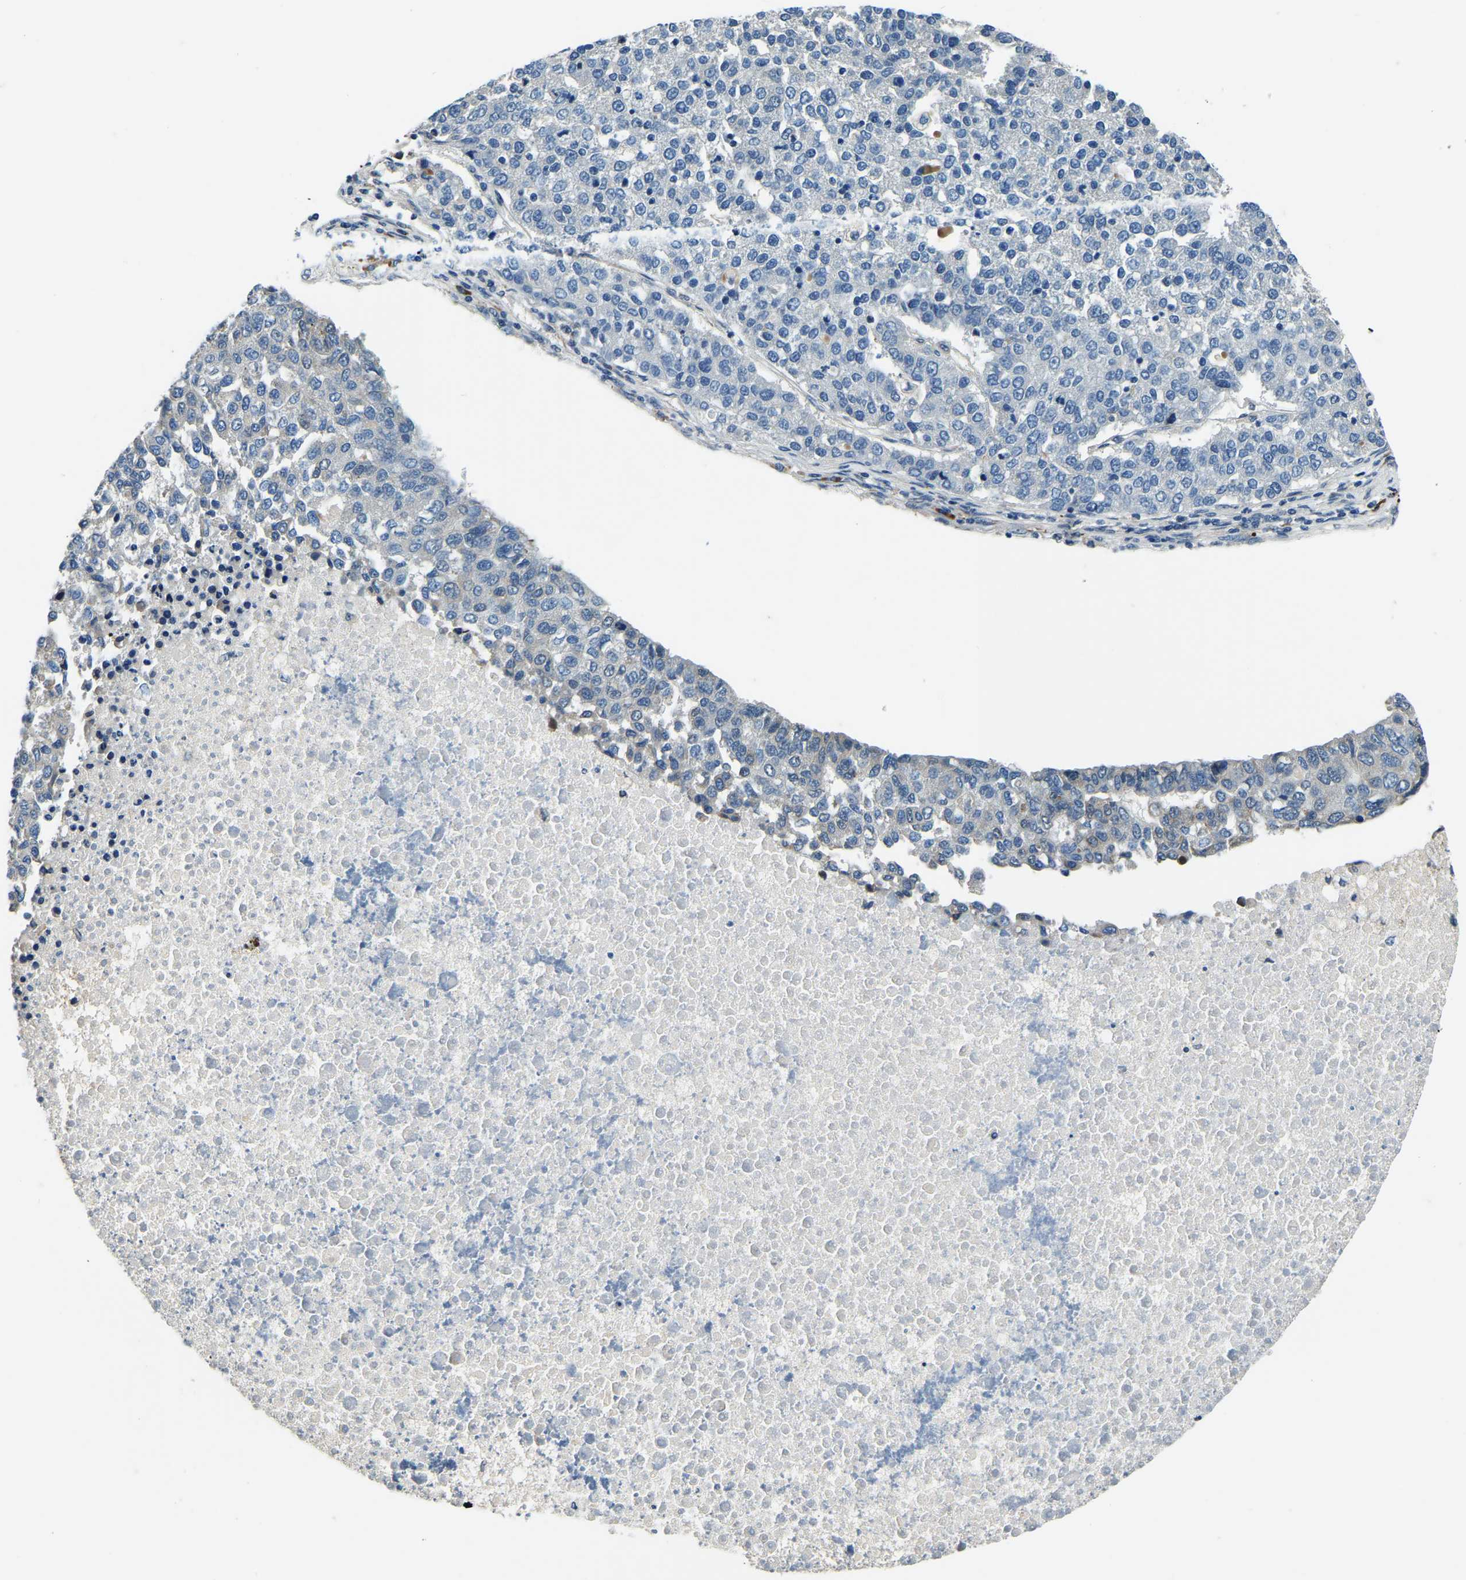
{"staining": {"intensity": "moderate", "quantity": "<25%", "location": "cytoplasmic/membranous"}, "tissue": "pancreatic cancer", "cell_type": "Tumor cells", "image_type": "cancer", "snomed": [{"axis": "morphology", "description": "Adenocarcinoma, NOS"}, {"axis": "topography", "description": "Pancreas"}], "caption": "Approximately <25% of tumor cells in human adenocarcinoma (pancreatic) demonstrate moderate cytoplasmic/membranous protein staining as visualized by brown immunohistochemical staining.", "gene": "ING2", "patient": {"sex": "female", "age": 61}}